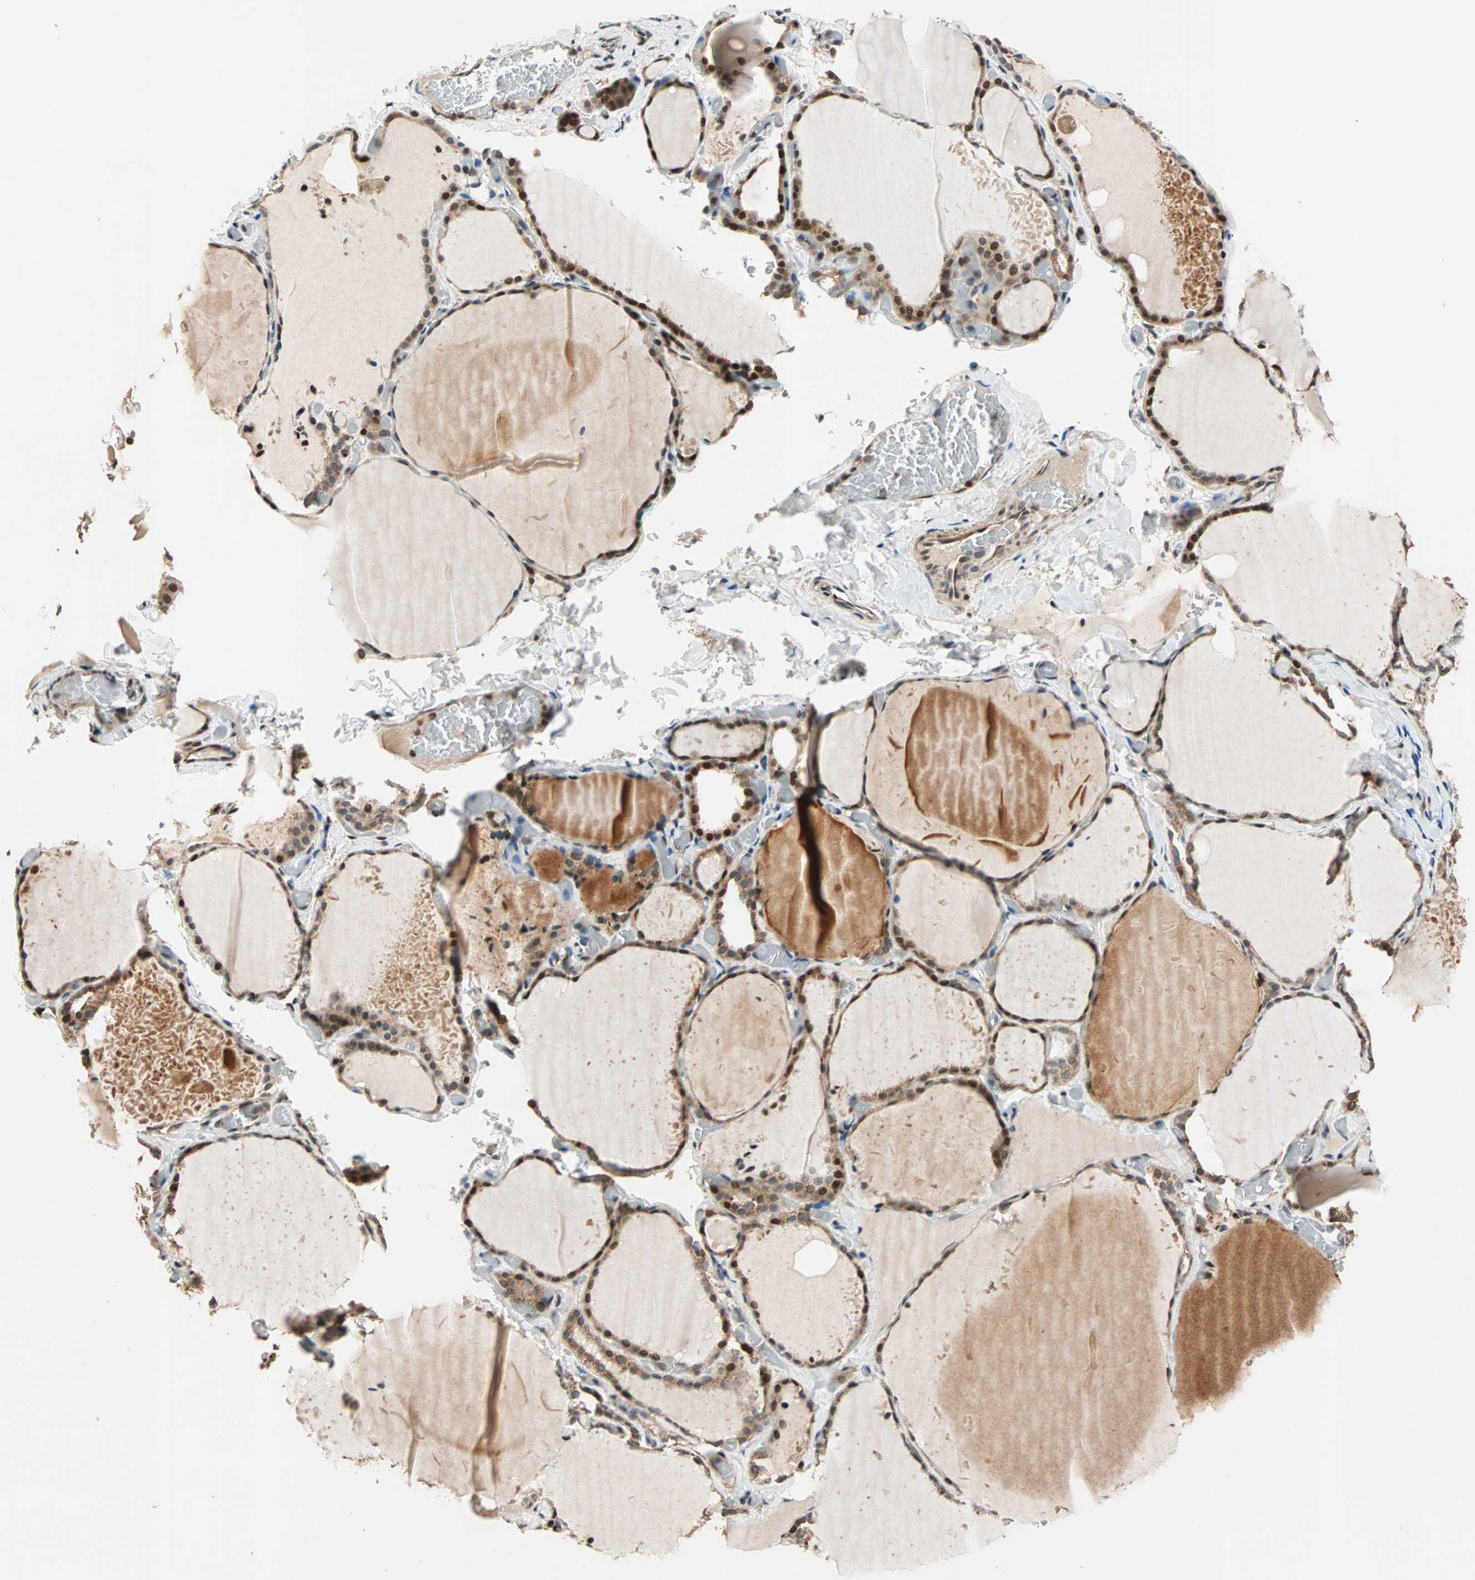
{"staining": {"intensity": "strong", "quantity": ">75%", "location": "cytoplasmic/membranous,nuclear"}, "tissue": "thyroid gland", "cell_type": "Glandular cells", "image_type": "normal", "snomed": [{"axis": "morphology", "description": "Normal tissue, NOS"}, {"axis": "topography", "description": "Thyroid gland"}], "caption": "Strong cytoplasmic/membranous,nuclear expression for a protein is identified in about >75% of glandular cells of benign thyroid gland using immunohistochemistry.", "gene": "HECW1", "patient": {"sex": "female", "age": 22}}